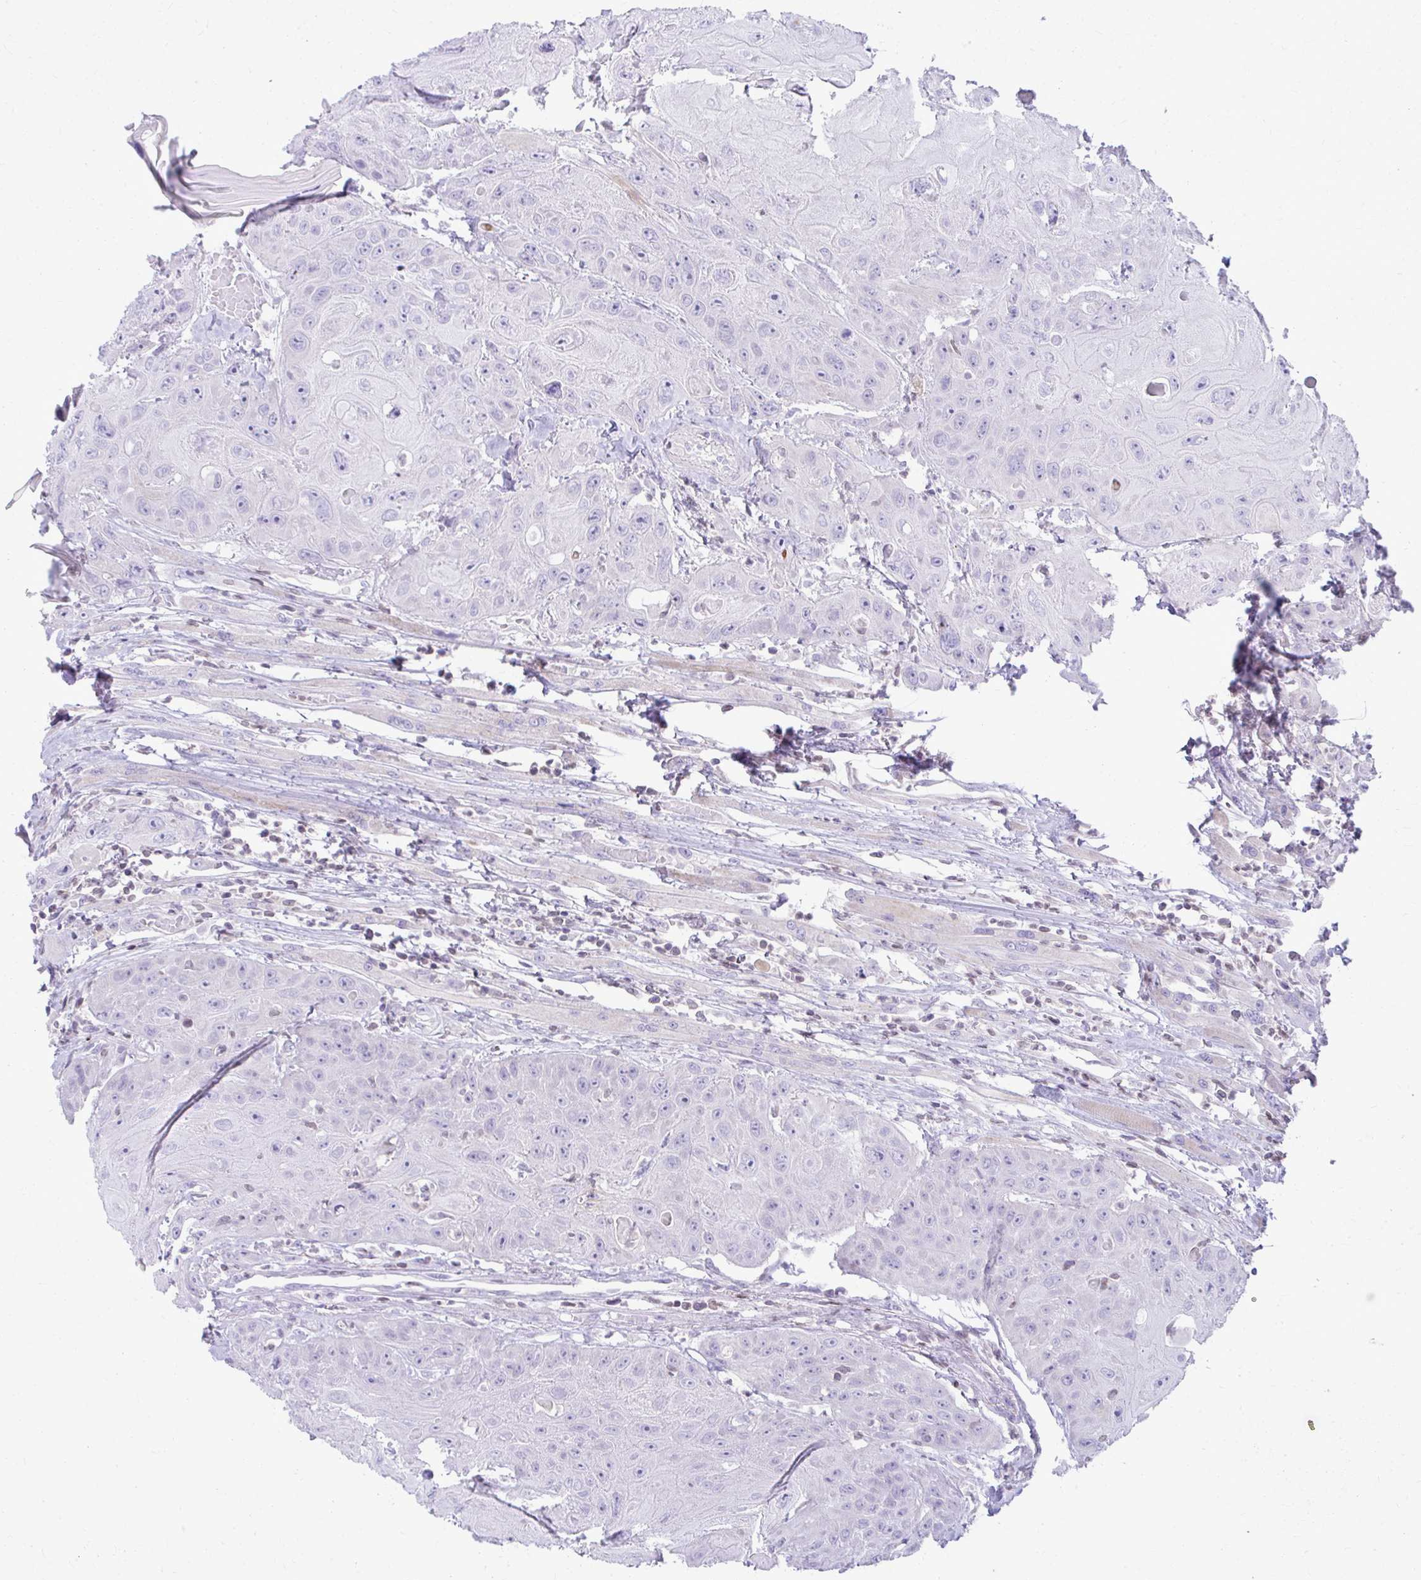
{"staining": {"intensity": "negative", "quantity": "none", "location": "none"}, "tissue": "head and neck cancer", "cell_type": "Tumor cells", "image_type": "cancer", "snomed": [{"axis": "morphology", "description": "Squamous cell carcinoma, NOS"}, {"axis": "topography", "description": "Head-Neck"}], "caption": "Head and neck cancer (squamous cell carcinoma) stained for a protein using immunohistochemistry (IHC) displays no staining tumor cells.", "gene": "OR7A5", "patient": {"sex": "female", "age": 59}}